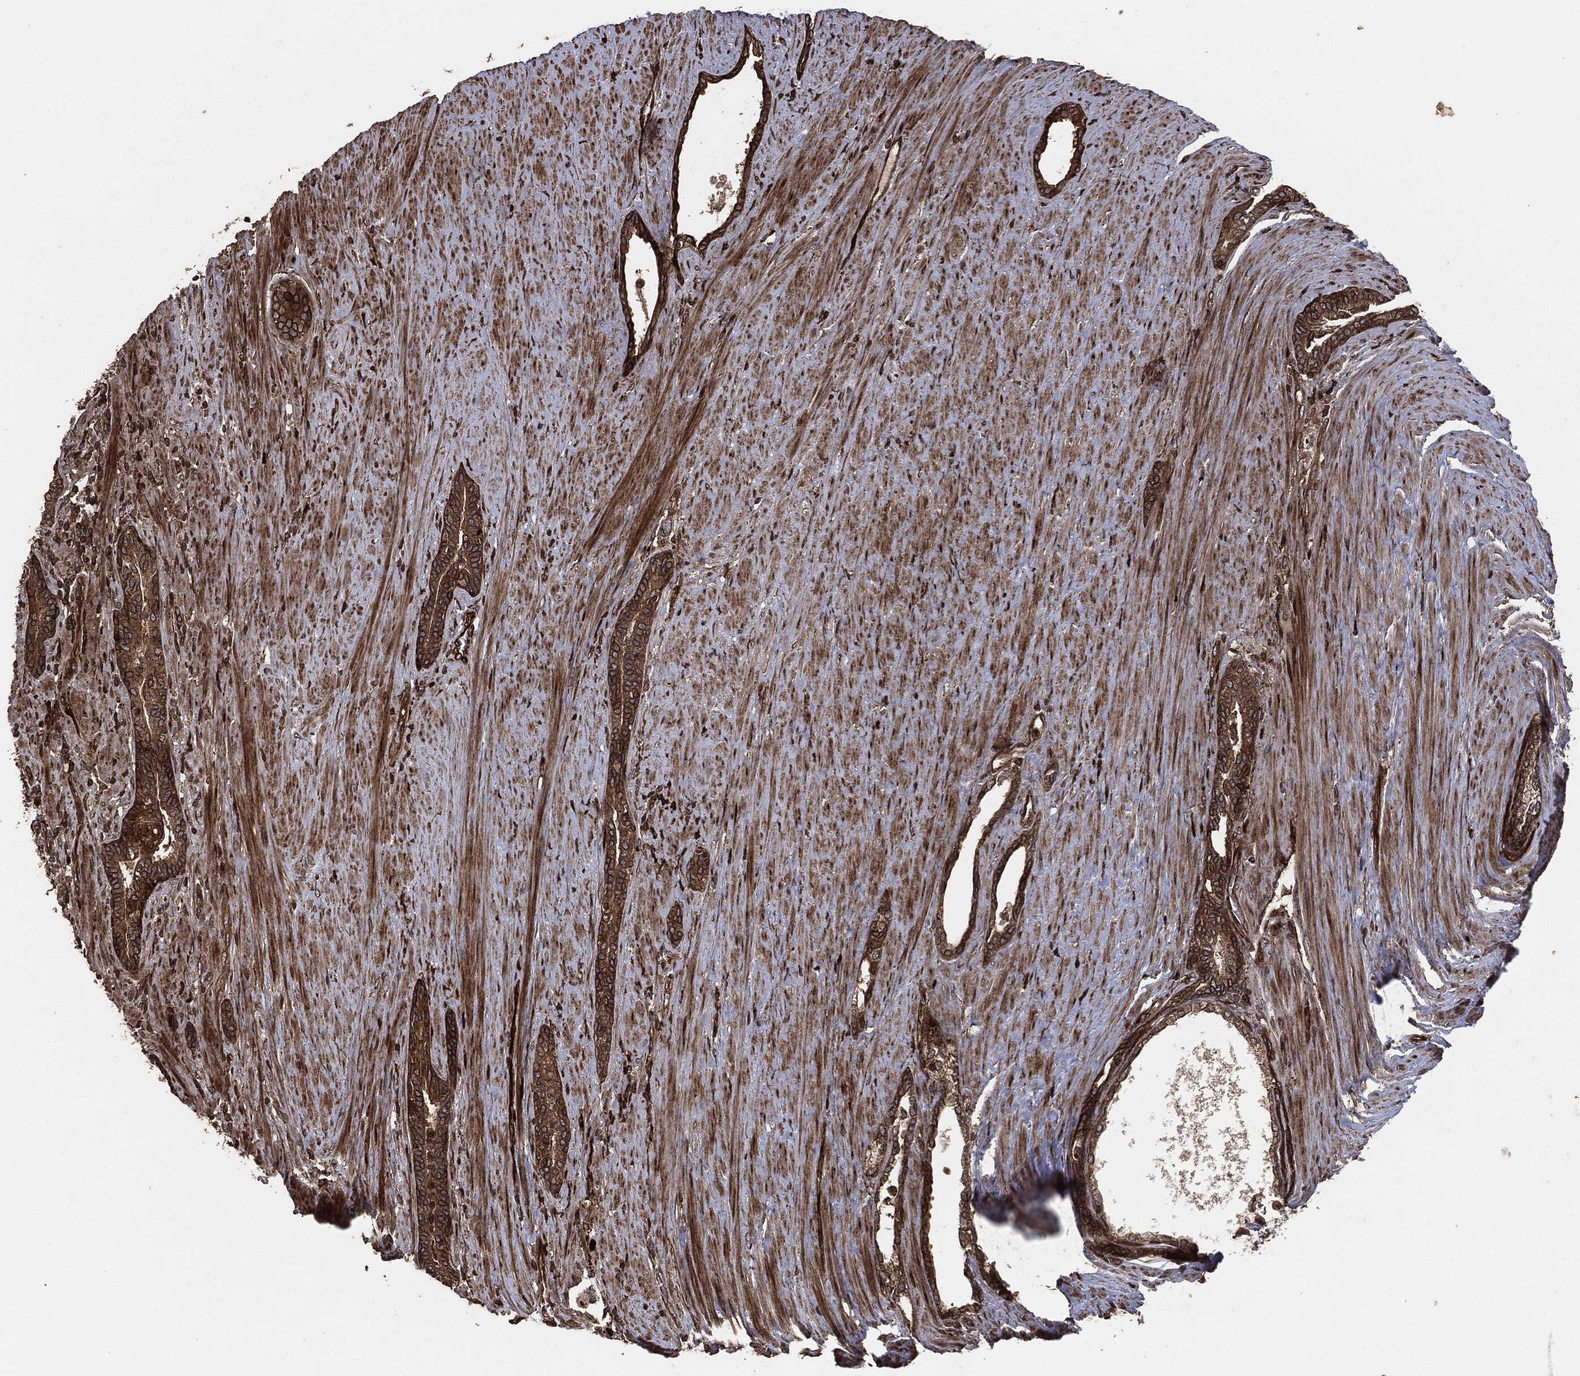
{"staining": {"intensity": "moderate", "quantity": ">75%", "location": "cytoplasmic/membranous"}, "tissue": "prostate cancer", "cell_type": "Tumor cells", "image_type": "cancer", "snomed": [{"axis": "morphology", "description": "Adenocarcinoma, Low grade"}, {"axis": "topography", "description": "Prostate"}], "caption": "Prostate low-grade adenocarcinoma stained with immunohistochemistry displays moderate cytoplasmic/membranous staining in approximately >75% of tumor cells.", "gene": "IFIT1", "patient": {"sex": "male", "age": 68}}